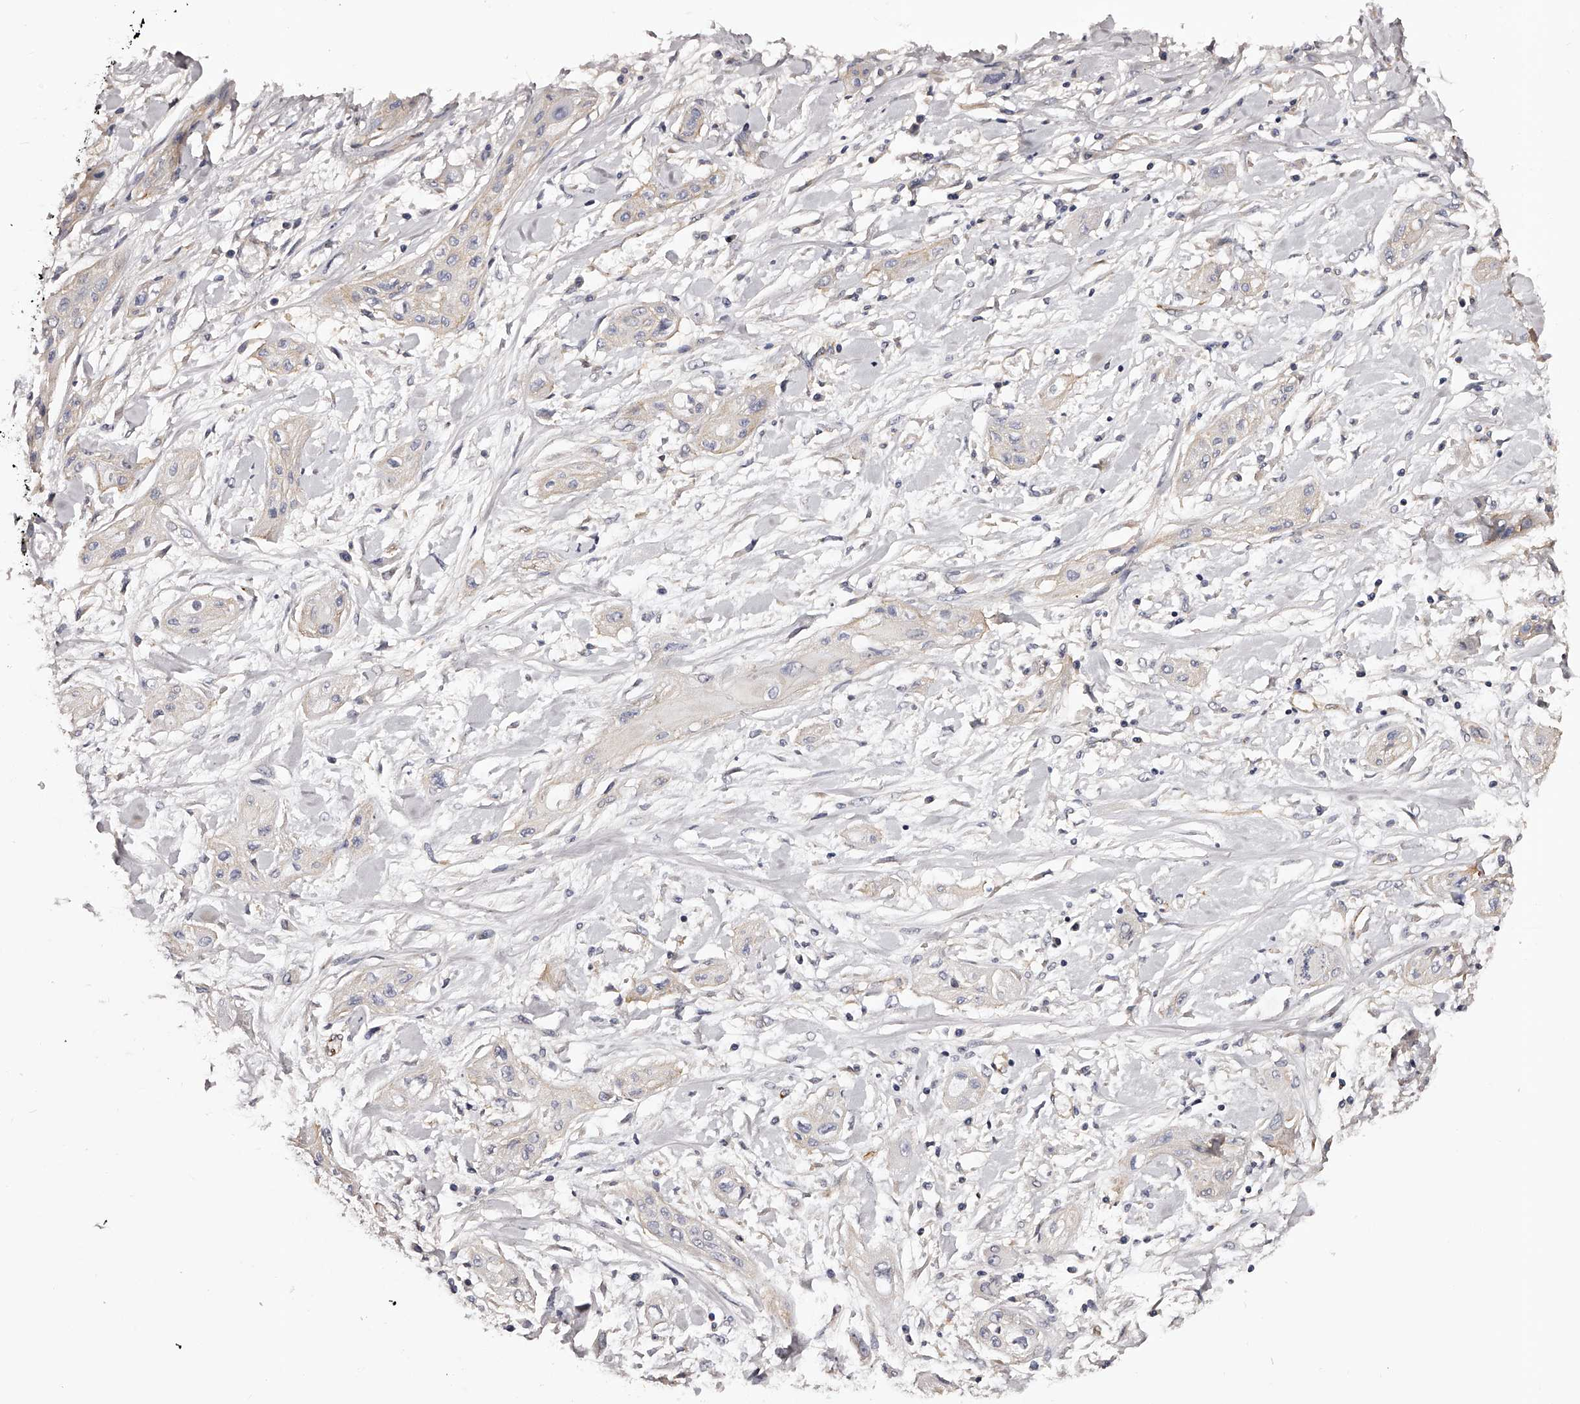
{"staining": {"intensity": "negative", "quantity": "none", "location": "none"}, "tissue": "lung cancer", "cell_type": "Tumor cells", "image_type": "cancer", "snomed": [{"axis": "morphology", "description": "Squamous cell carcinoma, NOS"}, {"axis": "topography", "description": "Lung"}], "caption": "Immunohistochemistry of lung squamous cell carcinoma reveals no expression in tumor cells.", "gene": "LTV1", "patient": {"sex": "female", "age": 47}}